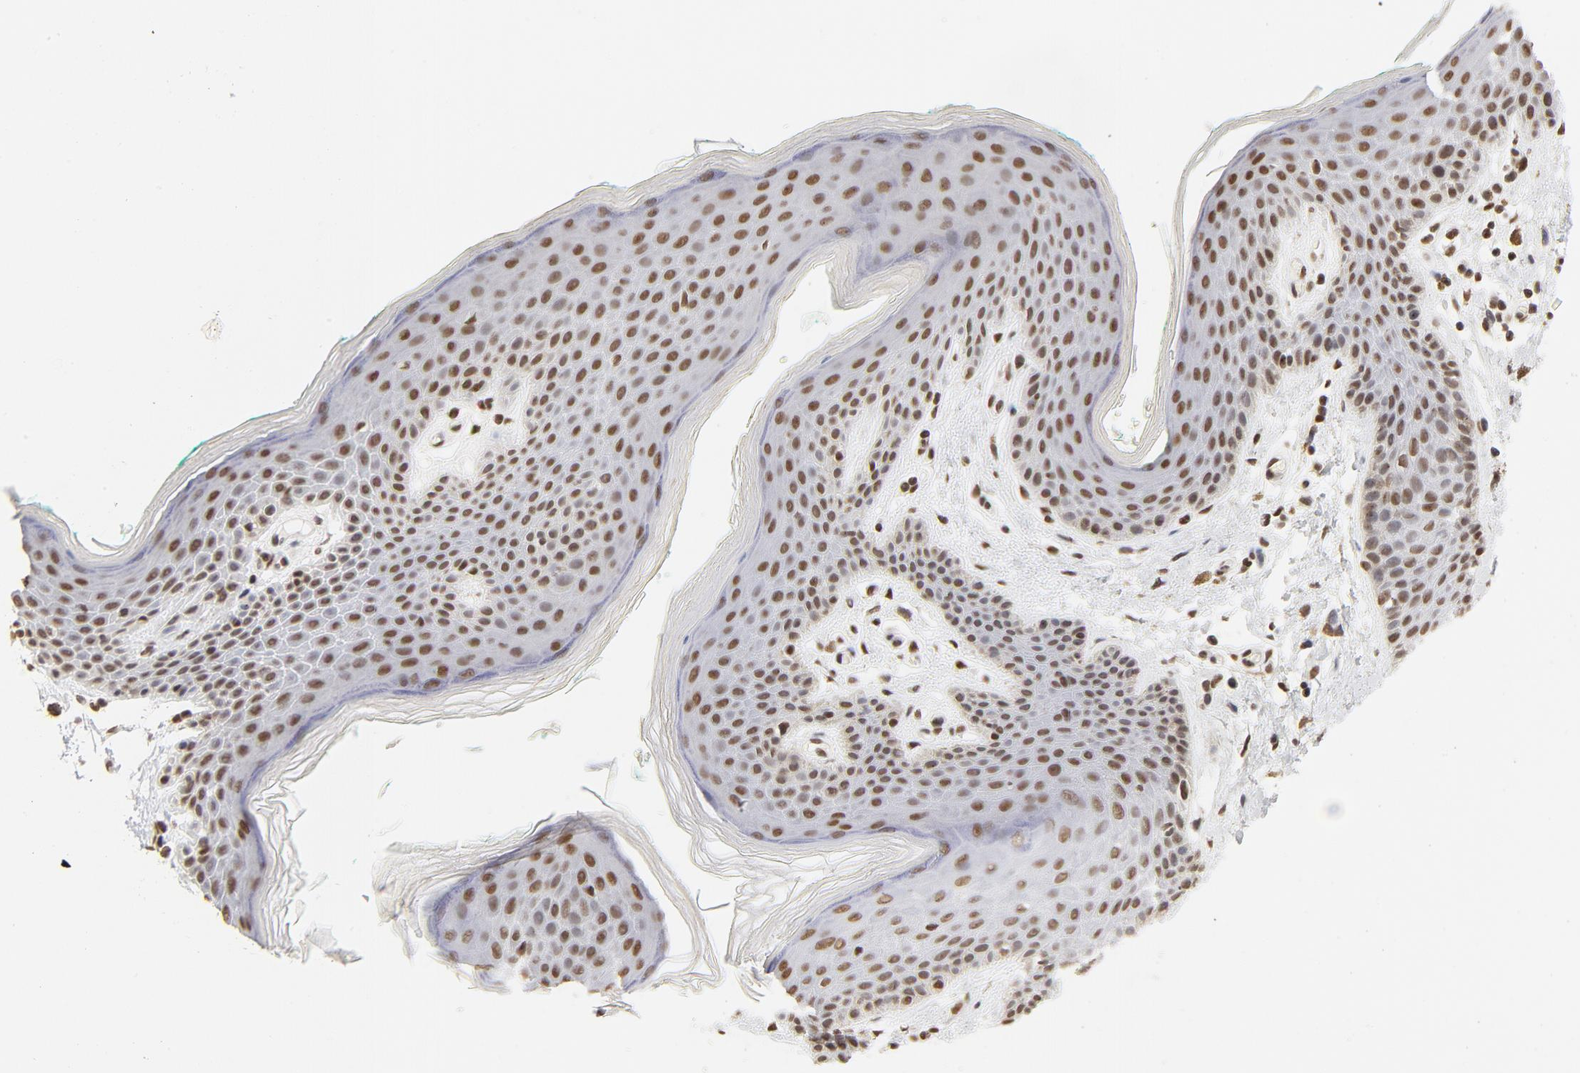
{"staining": {"intensity": "moderate", "quantity": ">75%", "location": "nuclear"}, "tissue": "skin", "cell_type": "Epidermal cells", "image_type": "normal", "snomed": [{"axis": "morphology", "description": "Normal tissue, NOS"}, {"axis": "topography", "description": "Anal"}], "caption": "Immunohistochemistry (IHC) (DAB) staining of normal human skin exhibits moderate nuclear protein expression in approximately >75% of epidermal cells. (DAB IHC, brown staining for protein, blue staining for nuclei).", "gene": "TP53BP1", "patient": {"sex": "male", "age": 74}}